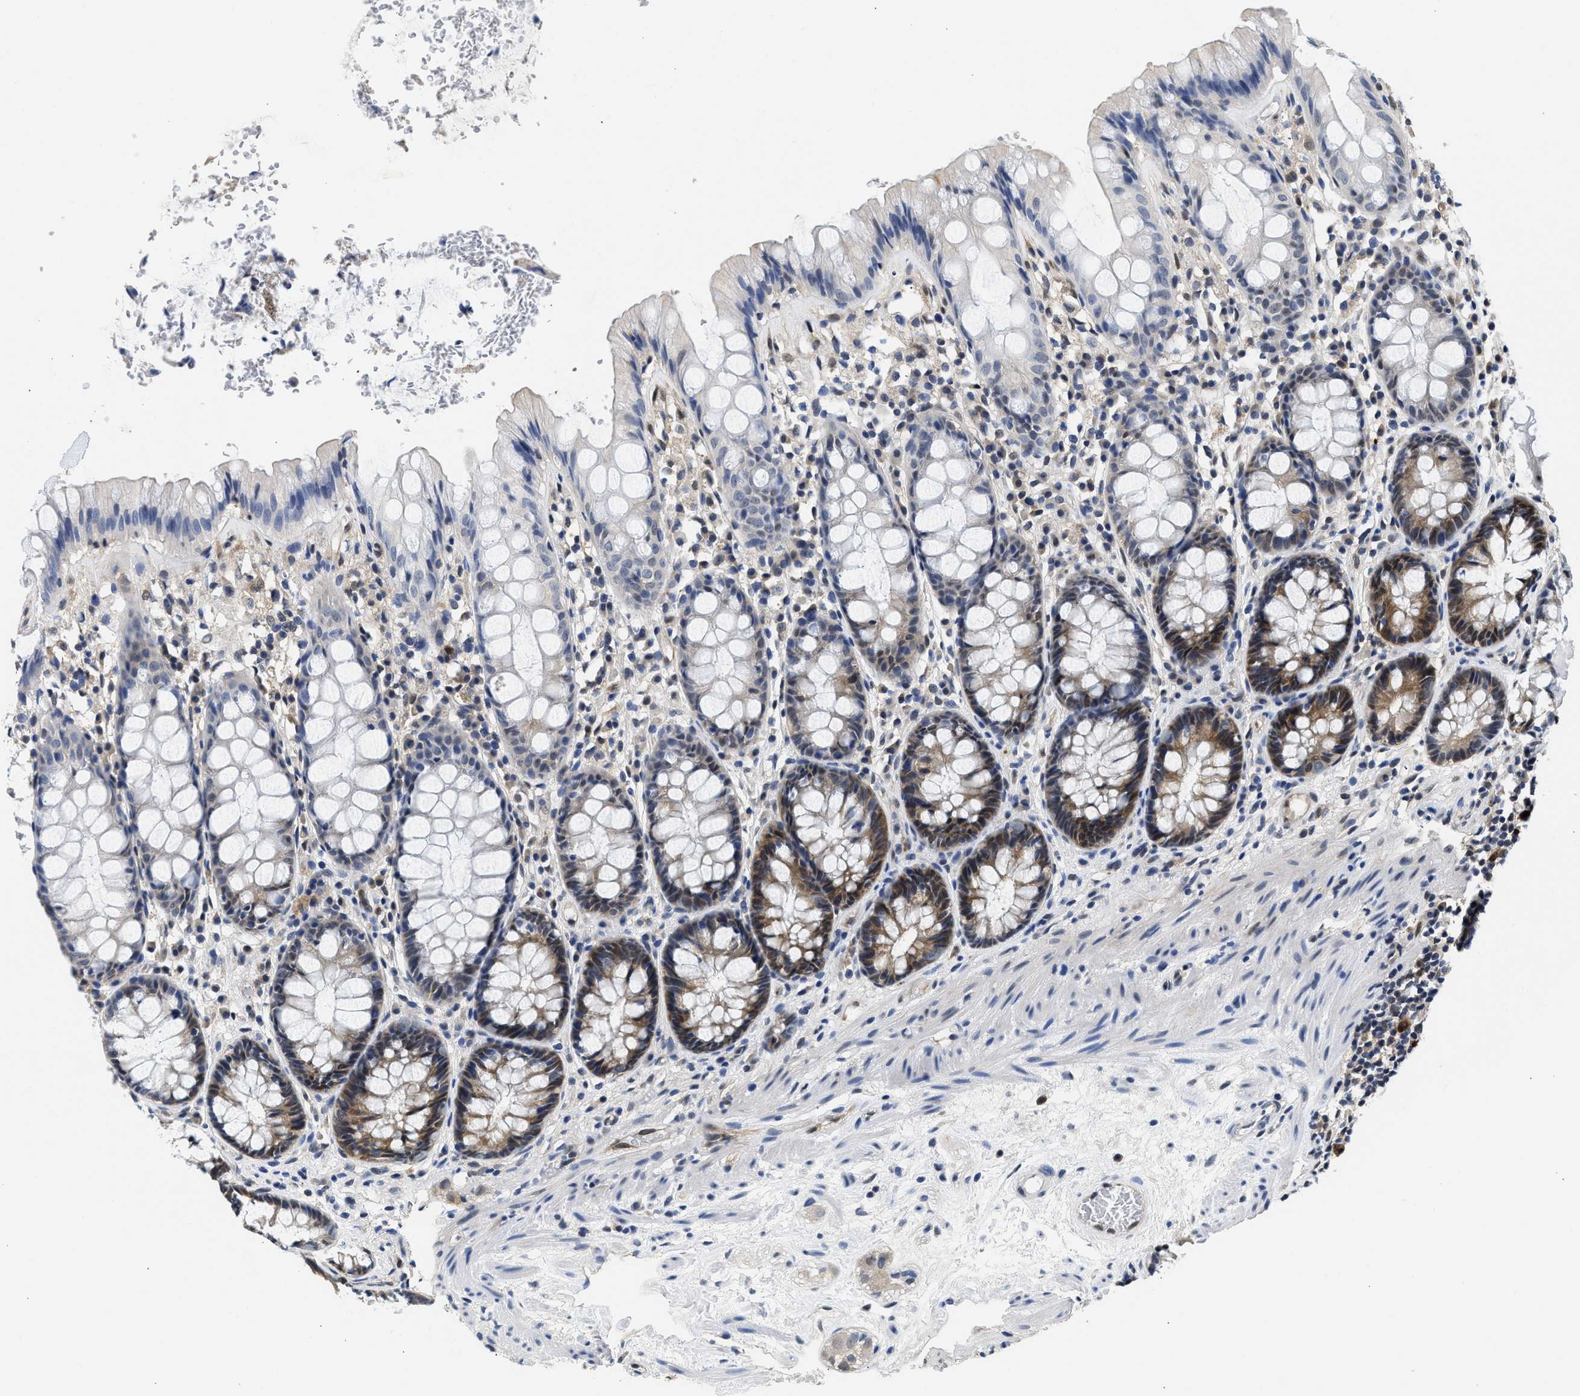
{"staining": {"intensity": "moderate", "quantity": "25%-75%", "location": "cytoplasmic/membranous"}, "tissue": "rectum", "cell_type": "Glandular cells", "image_type": "normal", "snomed": [{"axis": "morphology", "description": "Normal tissue, NOS"}, {"axis": "topography", "description": "Rectum"}], "caption": "Benign rectum shows moderate cytoplasmic/membranous positivity in about 25%-75% of glandular cells, visualized by immunohistochemistry. The staining was performed using DAB, with brown indicating positive protein expression. Nuclei are stained blue with hematoxylin.", "gene": "XPO5", "patient": {"sex": "male", "age": 64}}